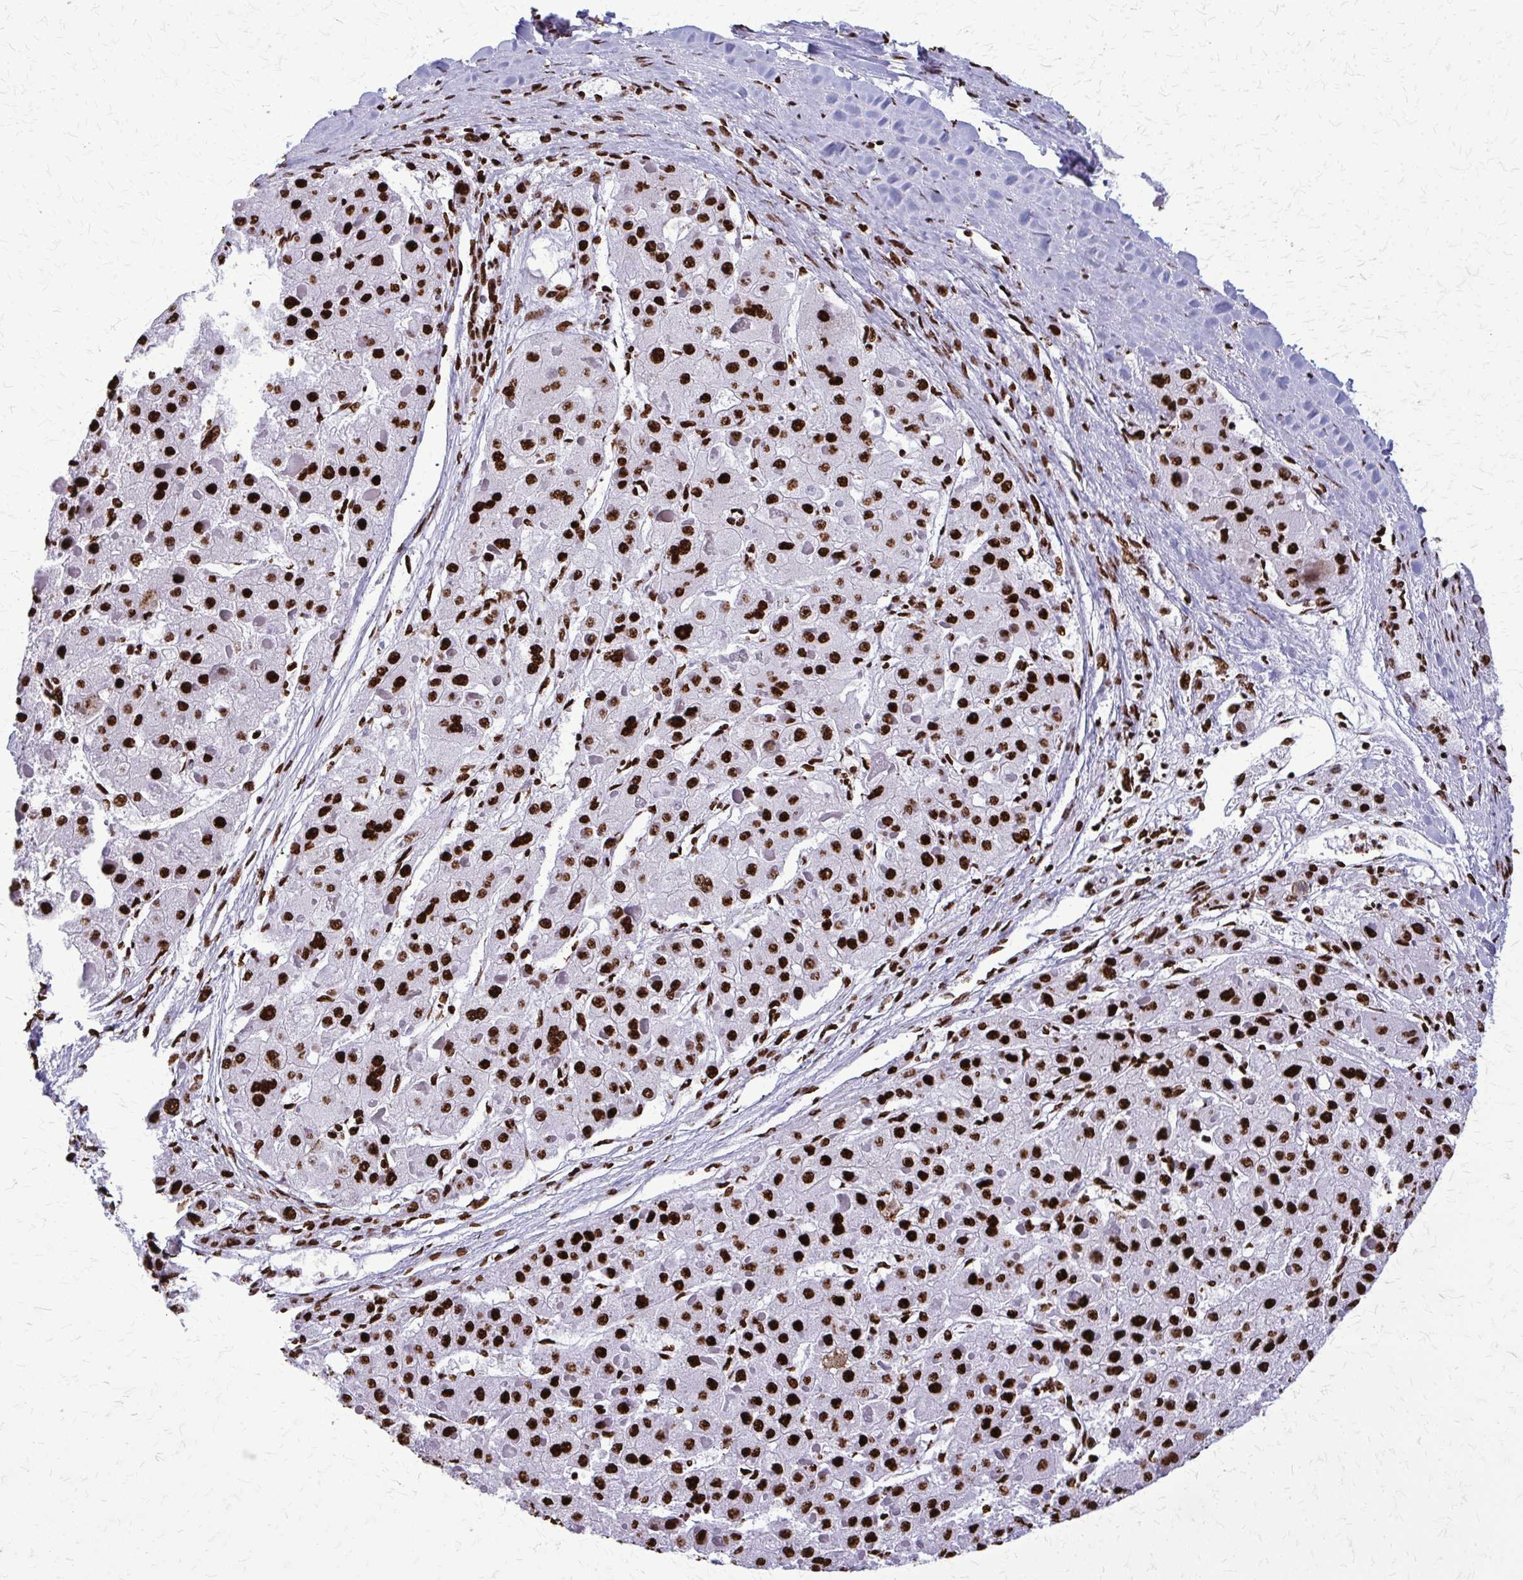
{"staining": {"intensity": "strong", "quantity": ">75%", "location": "nuclear"}, "tissue": "liver cancer", "cell_type": "Tumor cells", "image_type": "cancer", "snomed": [{"axis": "morphology", "description": "Carcinoma, Hepatocellular, NOS"}, {"axis": "topography", "description": "Liver"}], "caption": "This micrograph demonstrates IHC staining of liver hepatocellular carcinoma, with high strong nuclear positivity in approximately >75% of tumor cells.", "gene": "SFPQ", "patient": {"sex": "female", "age": 73}}